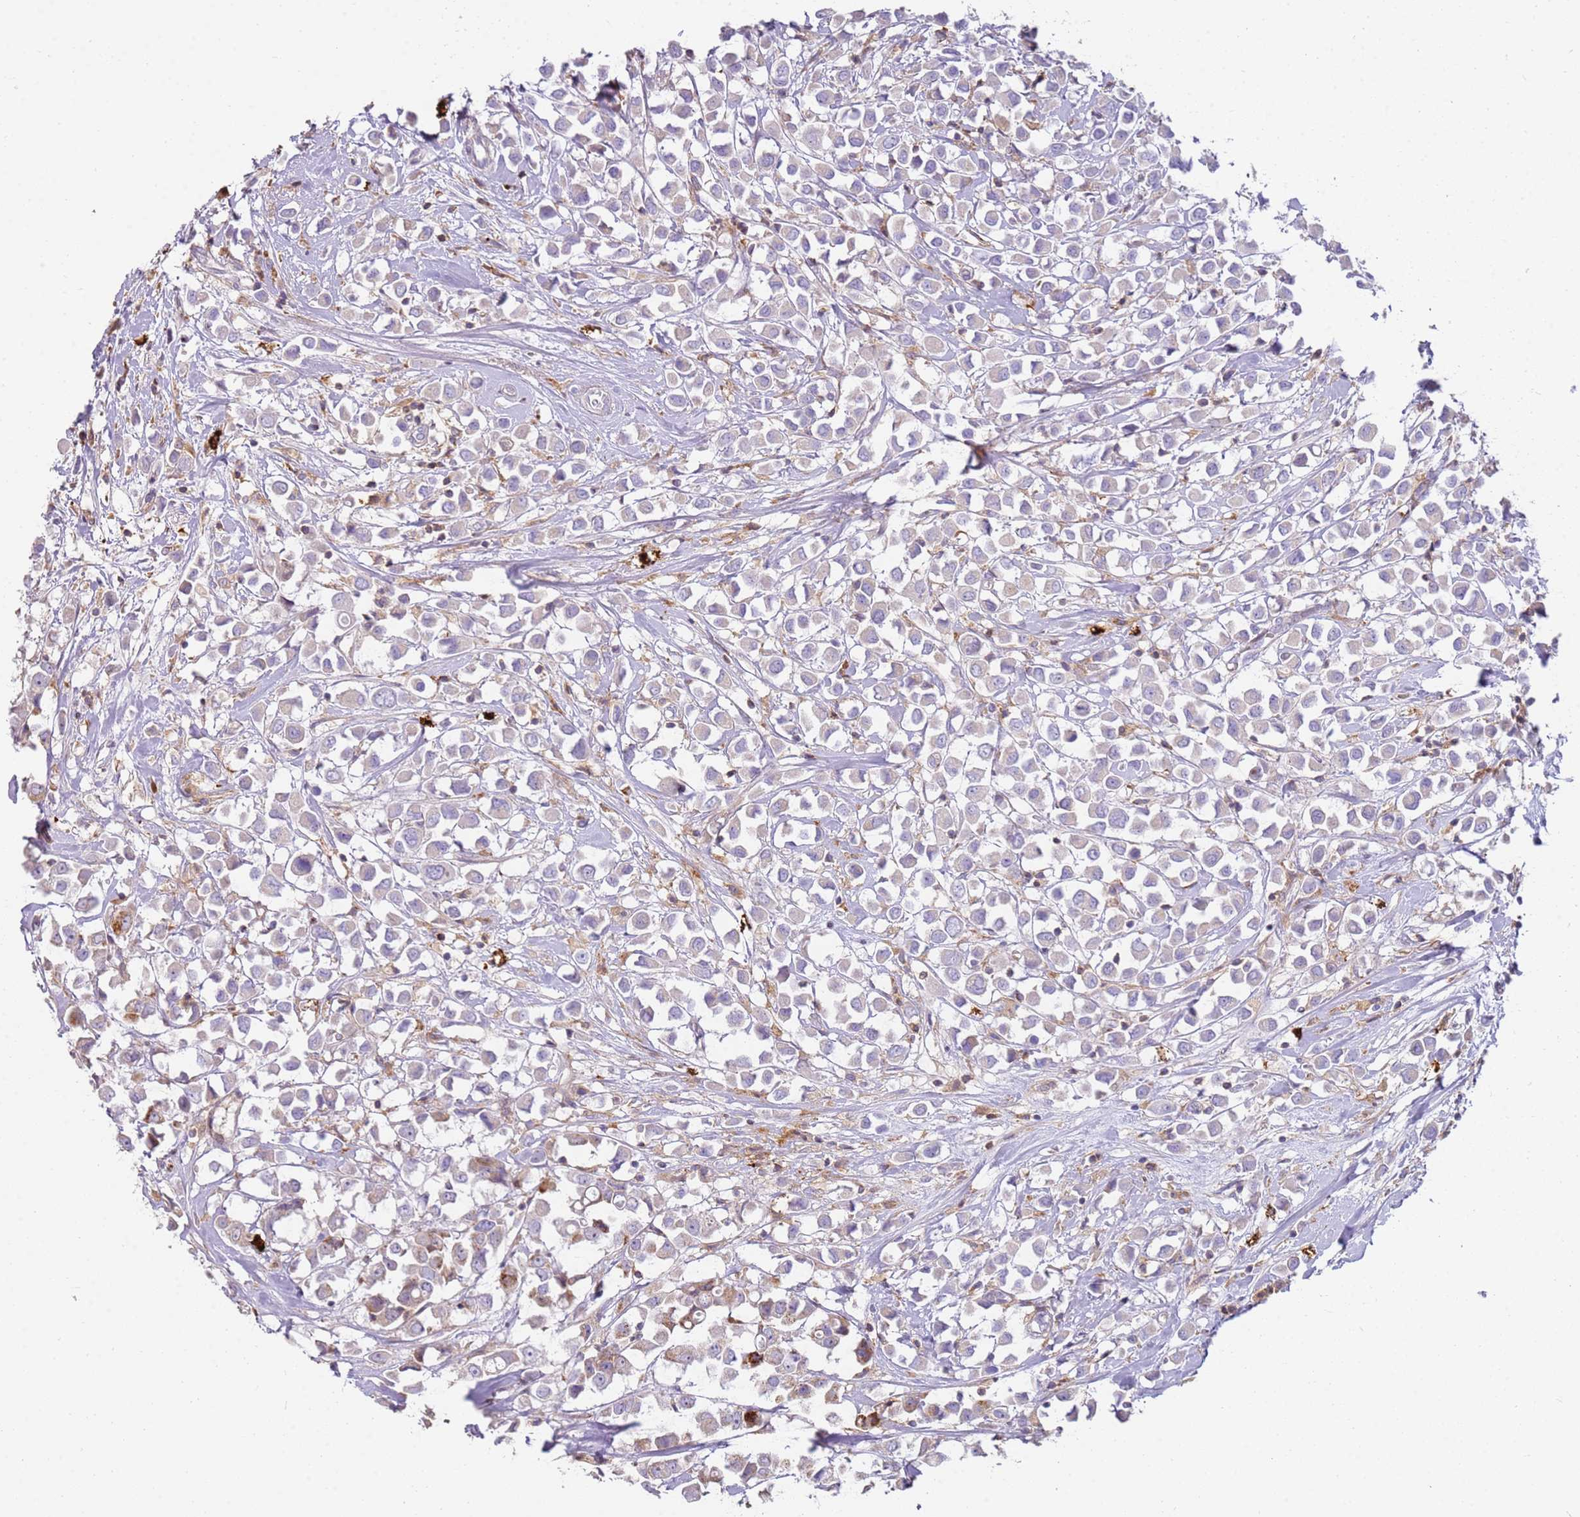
{"staining": {"intensity": "negative", "quantity": "none", "location": "none"}, "tissue": "breast cancer", "cell_type": "Tumor cells", "image_type": "cancer", "snomed": [{"axis": "morphology", "description": "Duct carcinoma"}, {"axis": "topography", "description": "Breast"}], "caption": "The IHC image has no significant positivity in tumor cells of invasive ductal carcinoma (breast) tissue.", "gene": "FPR1", "patient": {"sex": "female", "age": 61}}